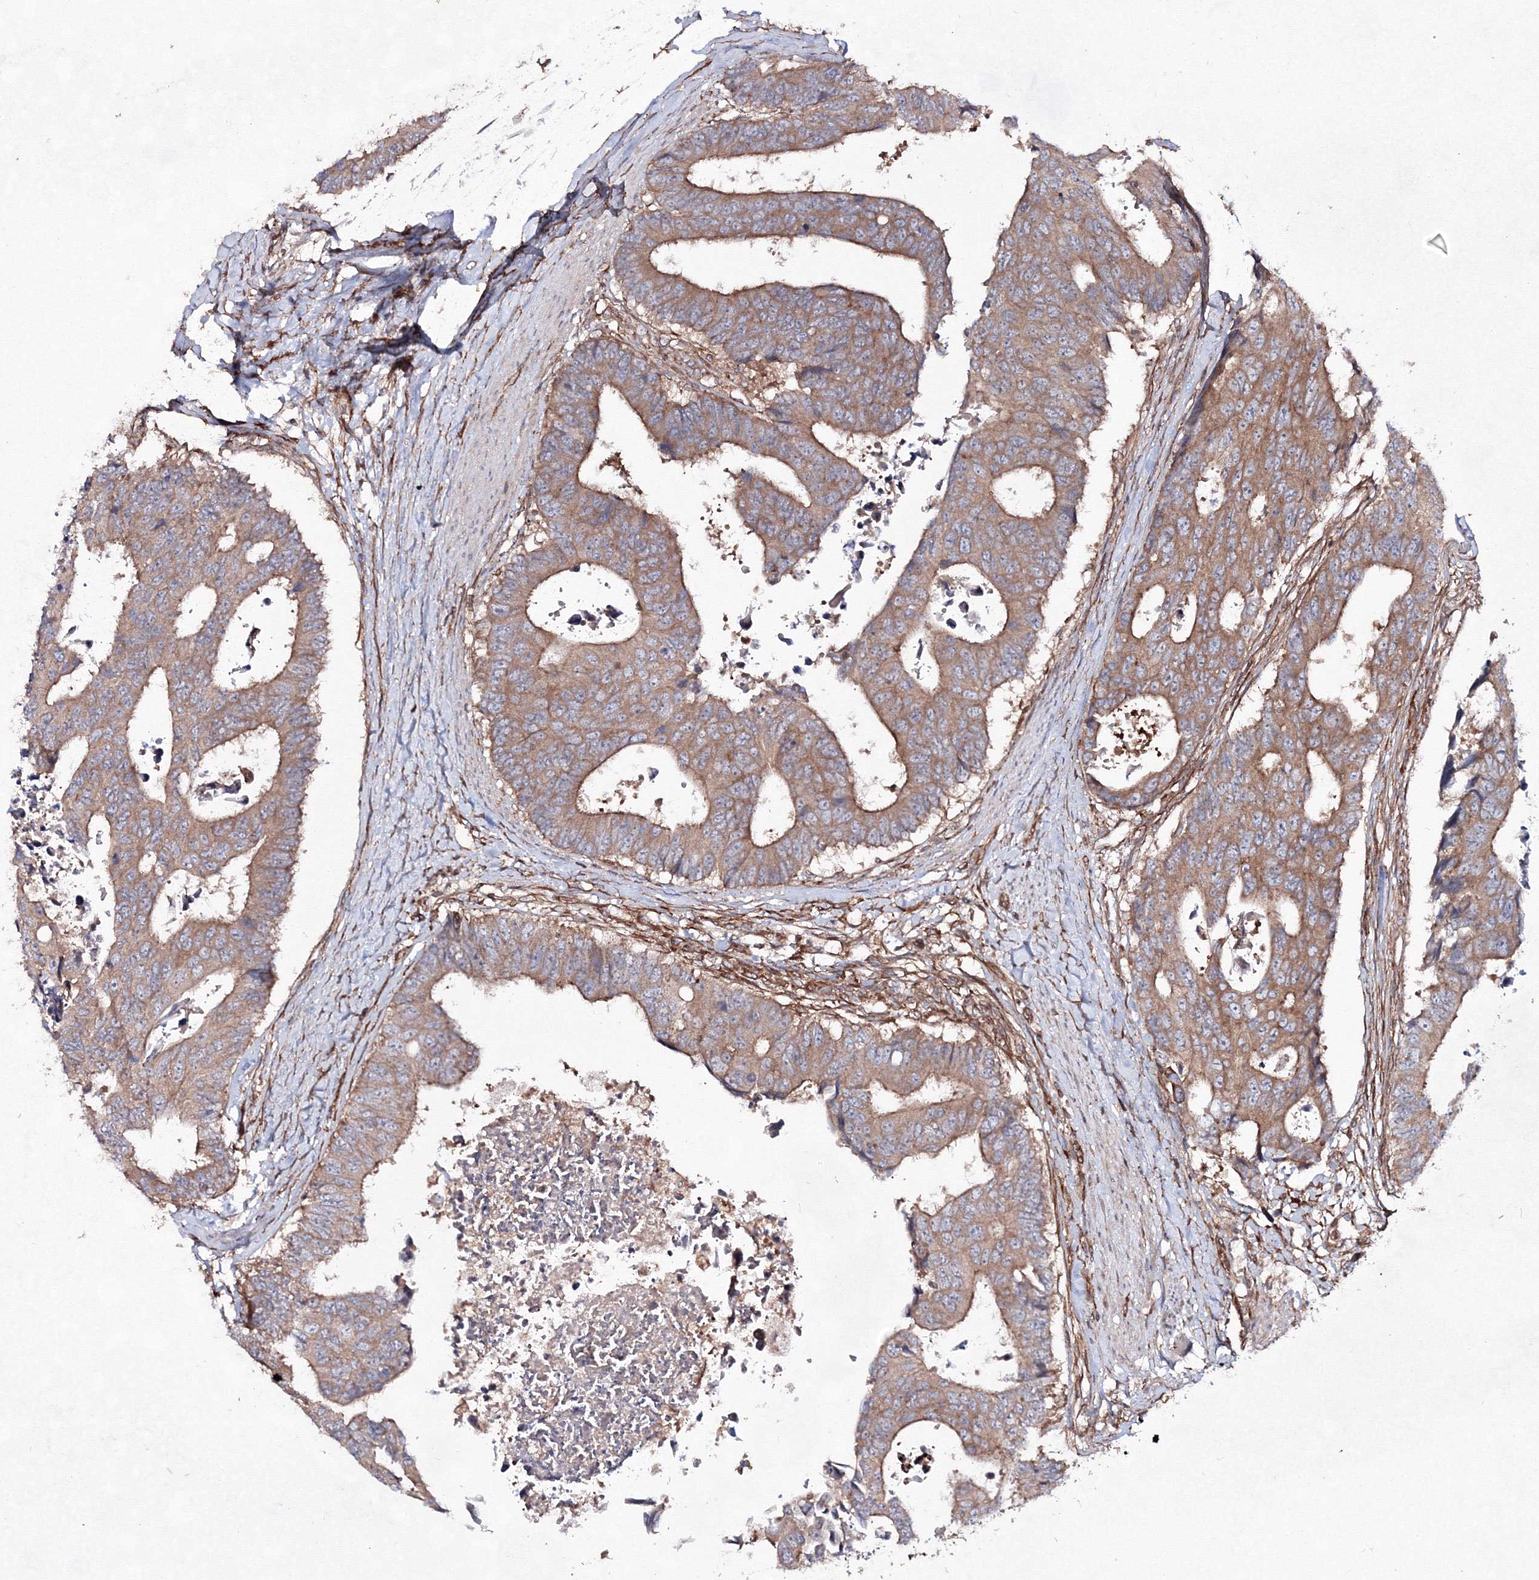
{"staining": {"intensity": "moderate", "quantity": ">75%", "location": "cytoplasmic/membranous"}, "tissue": "colorectal cancer", "cell_type": "Tumor cells", "image_type": "cancer", "snomed": [{"axis": "morphology", "description": "Adenocarcinoma, NOS"}, {"axis": "topography", "description": "Rectum"}], "caption": "Immunohistochemistry histopathology image of colorectal adenocarcinoma stained for a protein (brown), which exhibits medium levels of moderate cytoplasmic/membranous expression in approximately >75% of tumor cells.", "gene": "EXOC6", "patient": {"sex": "male", "age": 84}}